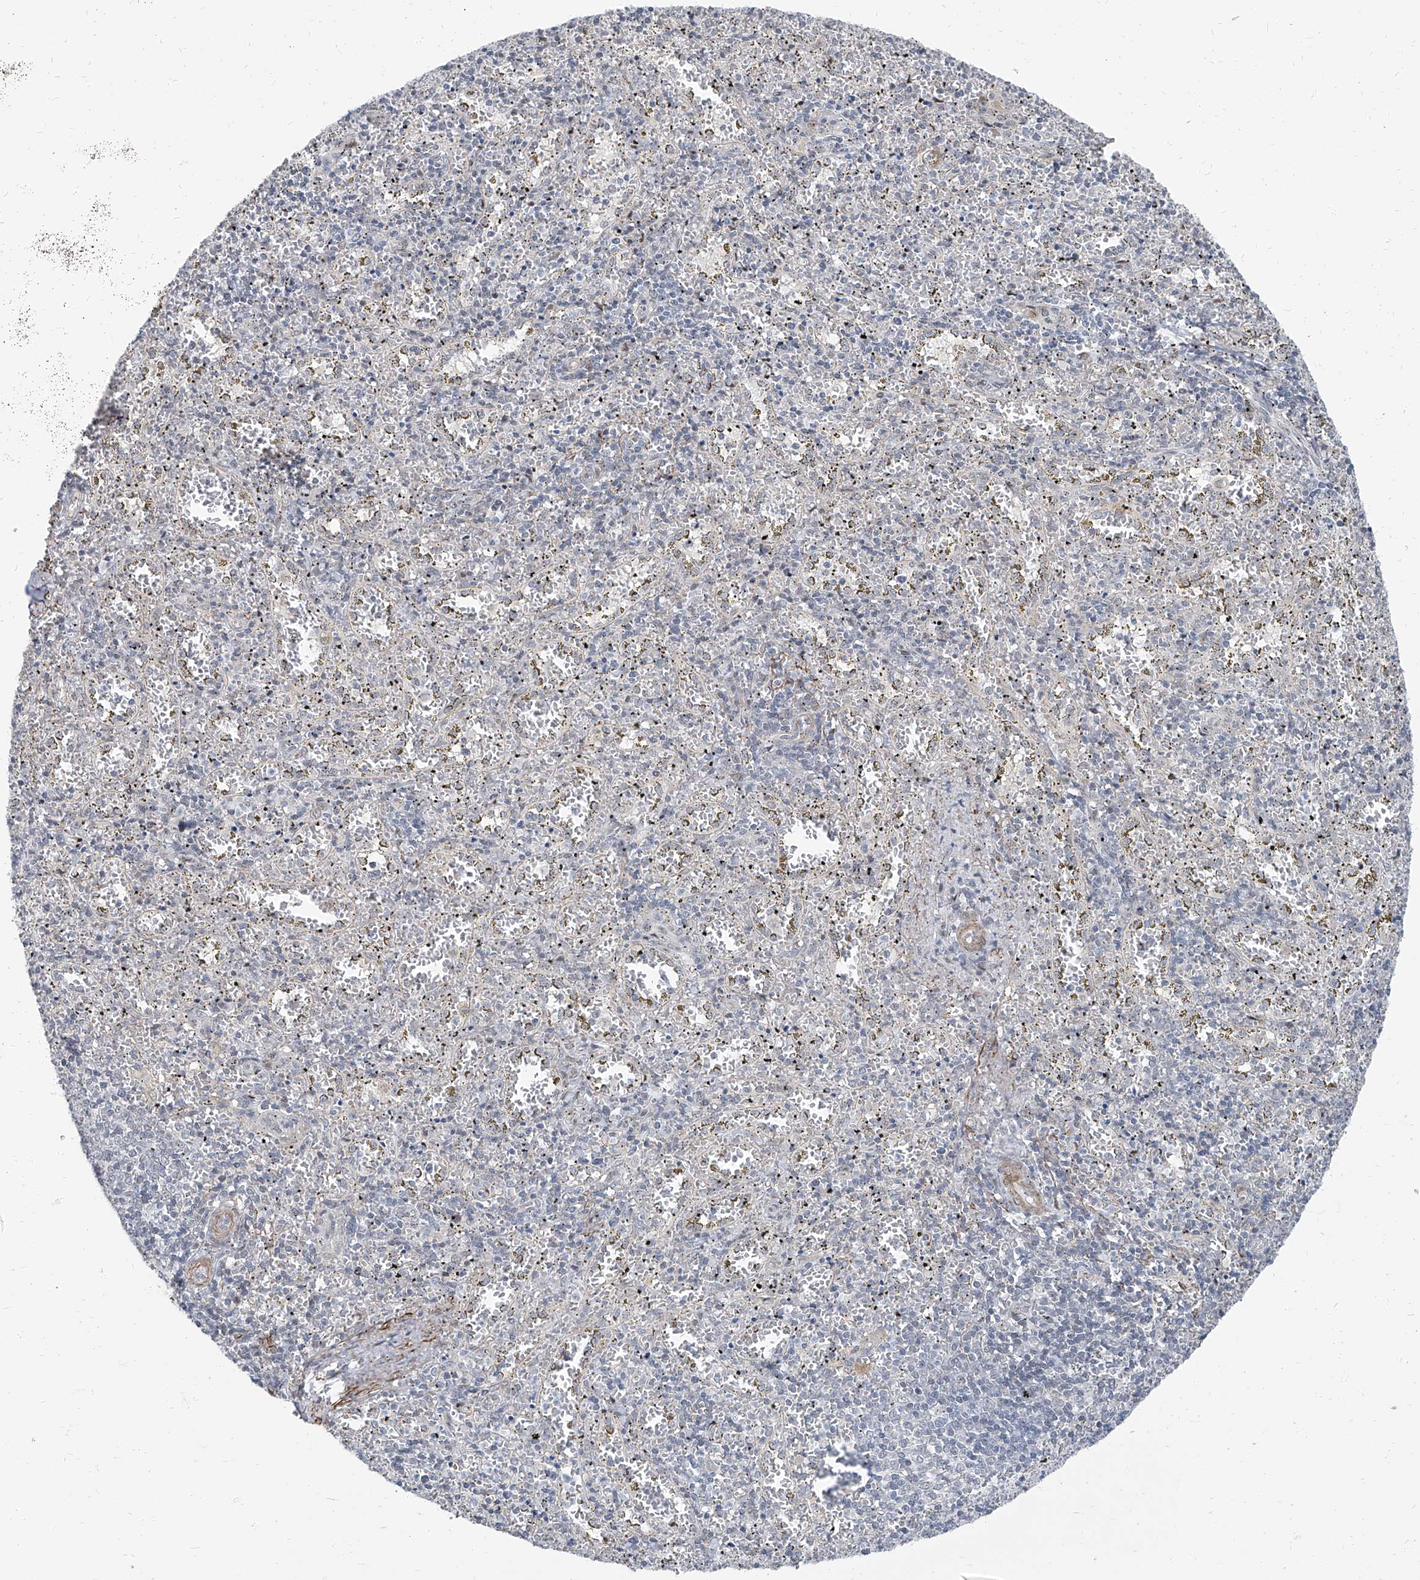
{"staining": {"intensity": "negative", "quantity": "none", "location": "none"}, "tissue": "spleen", "cell_type": "Cells in red pulp", "image_type": "normal", "snomed": [{"axis": "morphology", "description": "Normal tissue, NOS"}, {"axis": "topography", "description": "Spleen"}], "caption": "IHC of normal spleen displays no expression in cells in red pulp.", "gene": "TXLNB", "patient": {"sex": "male", "age": 11}}